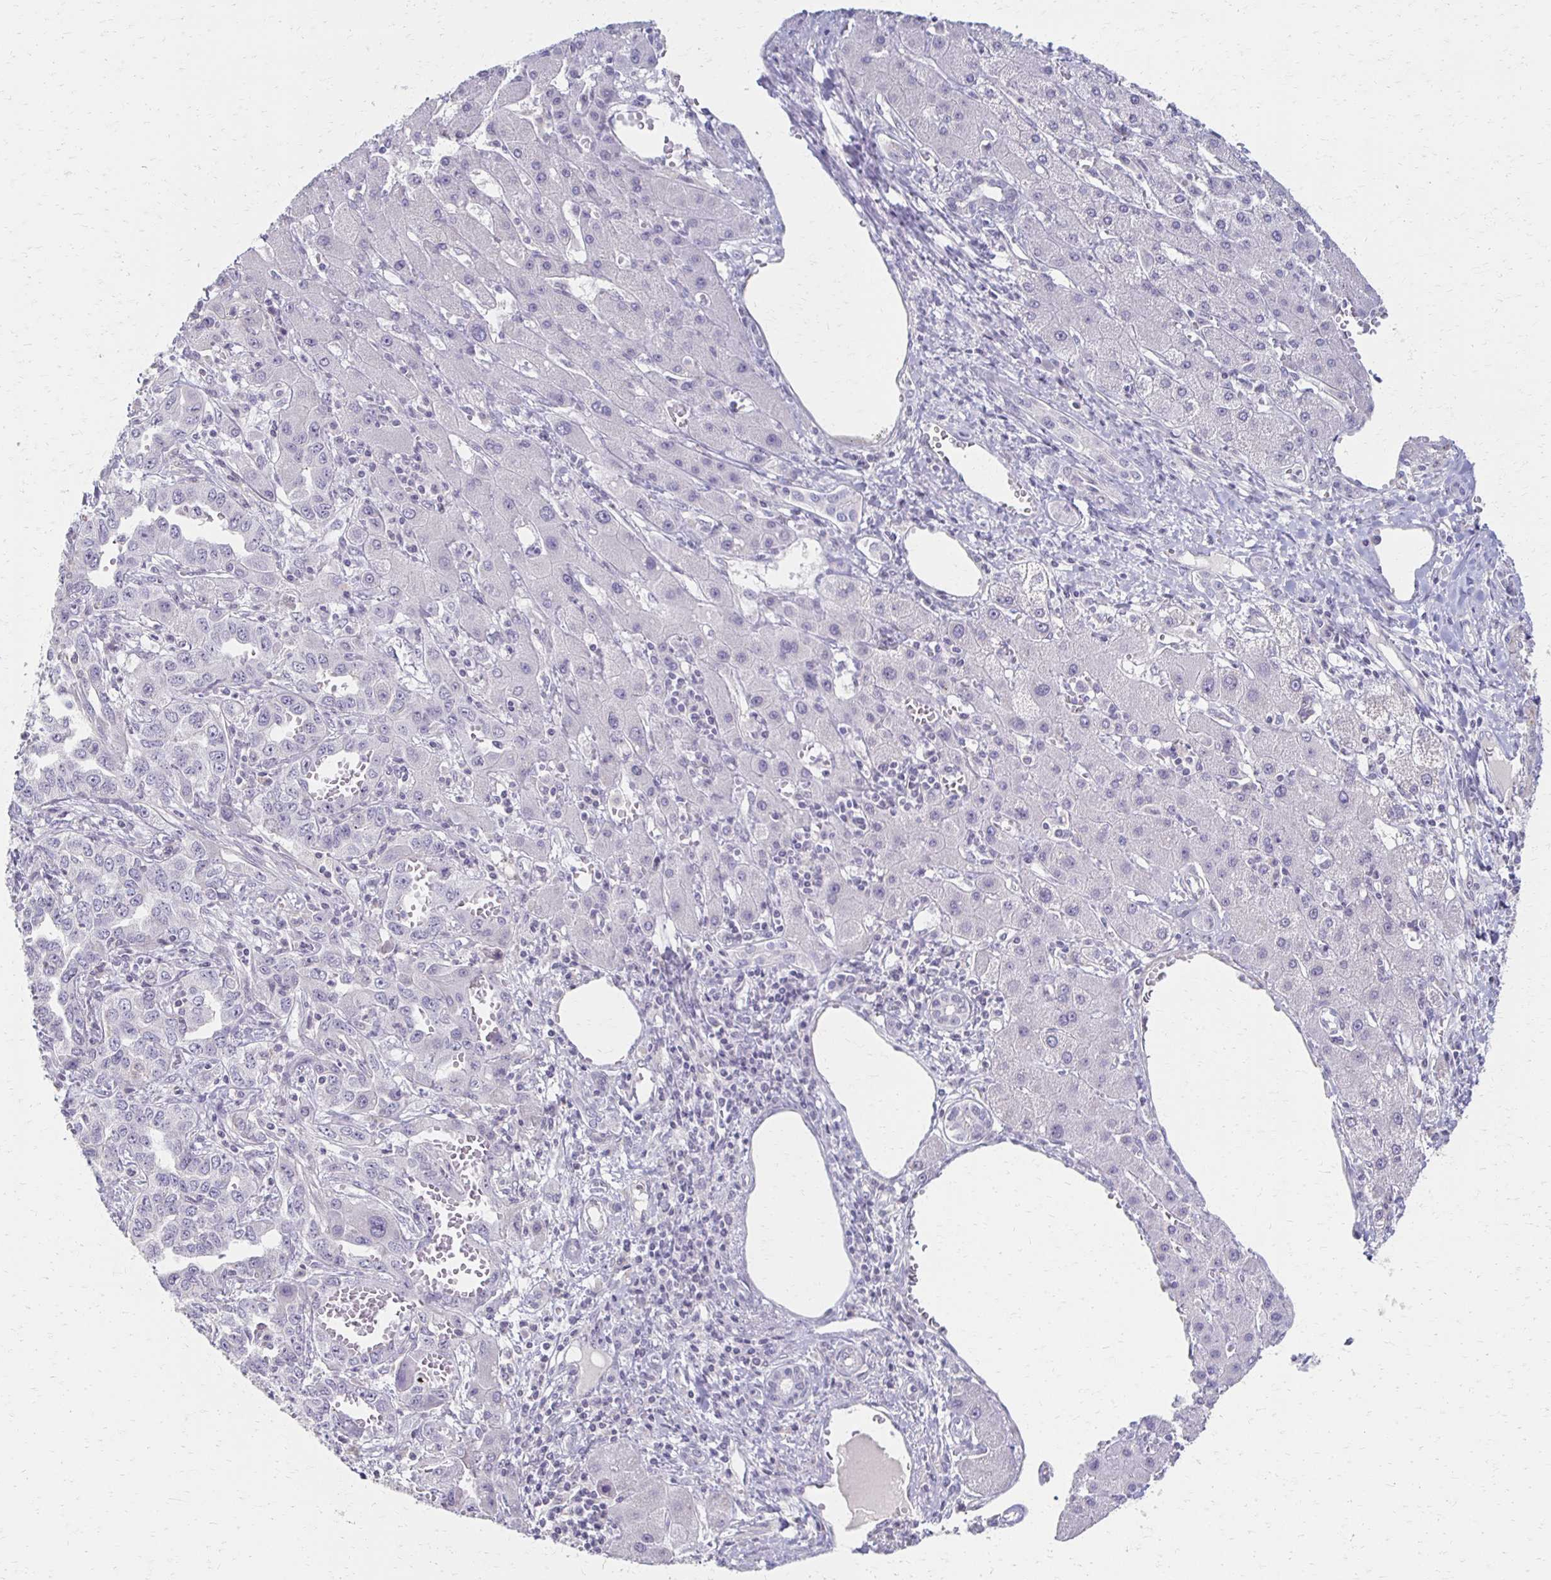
{"staining": {"intensity": "negative", "quantity": "none", "location": "none"}, "tissue": "liver cancer", "cell_type": "Tumor cells", "image_type": "cancer", "snomed": [{"axis": "morphology", "description": "Cholangiocarcinoma"}, {"axis": "topography", "description": "Liver"}], "caption": "IHC histopathology image of human liver cancer (cholangiocarcinoma) stained for a protein (brown), which displays no staining in tumor cells. (DAB immunohistochemistry visualized using brightfield microscopy, high magnification).", "gene": "FOXO4", "patient": {"sex": "male", "age": 59}}